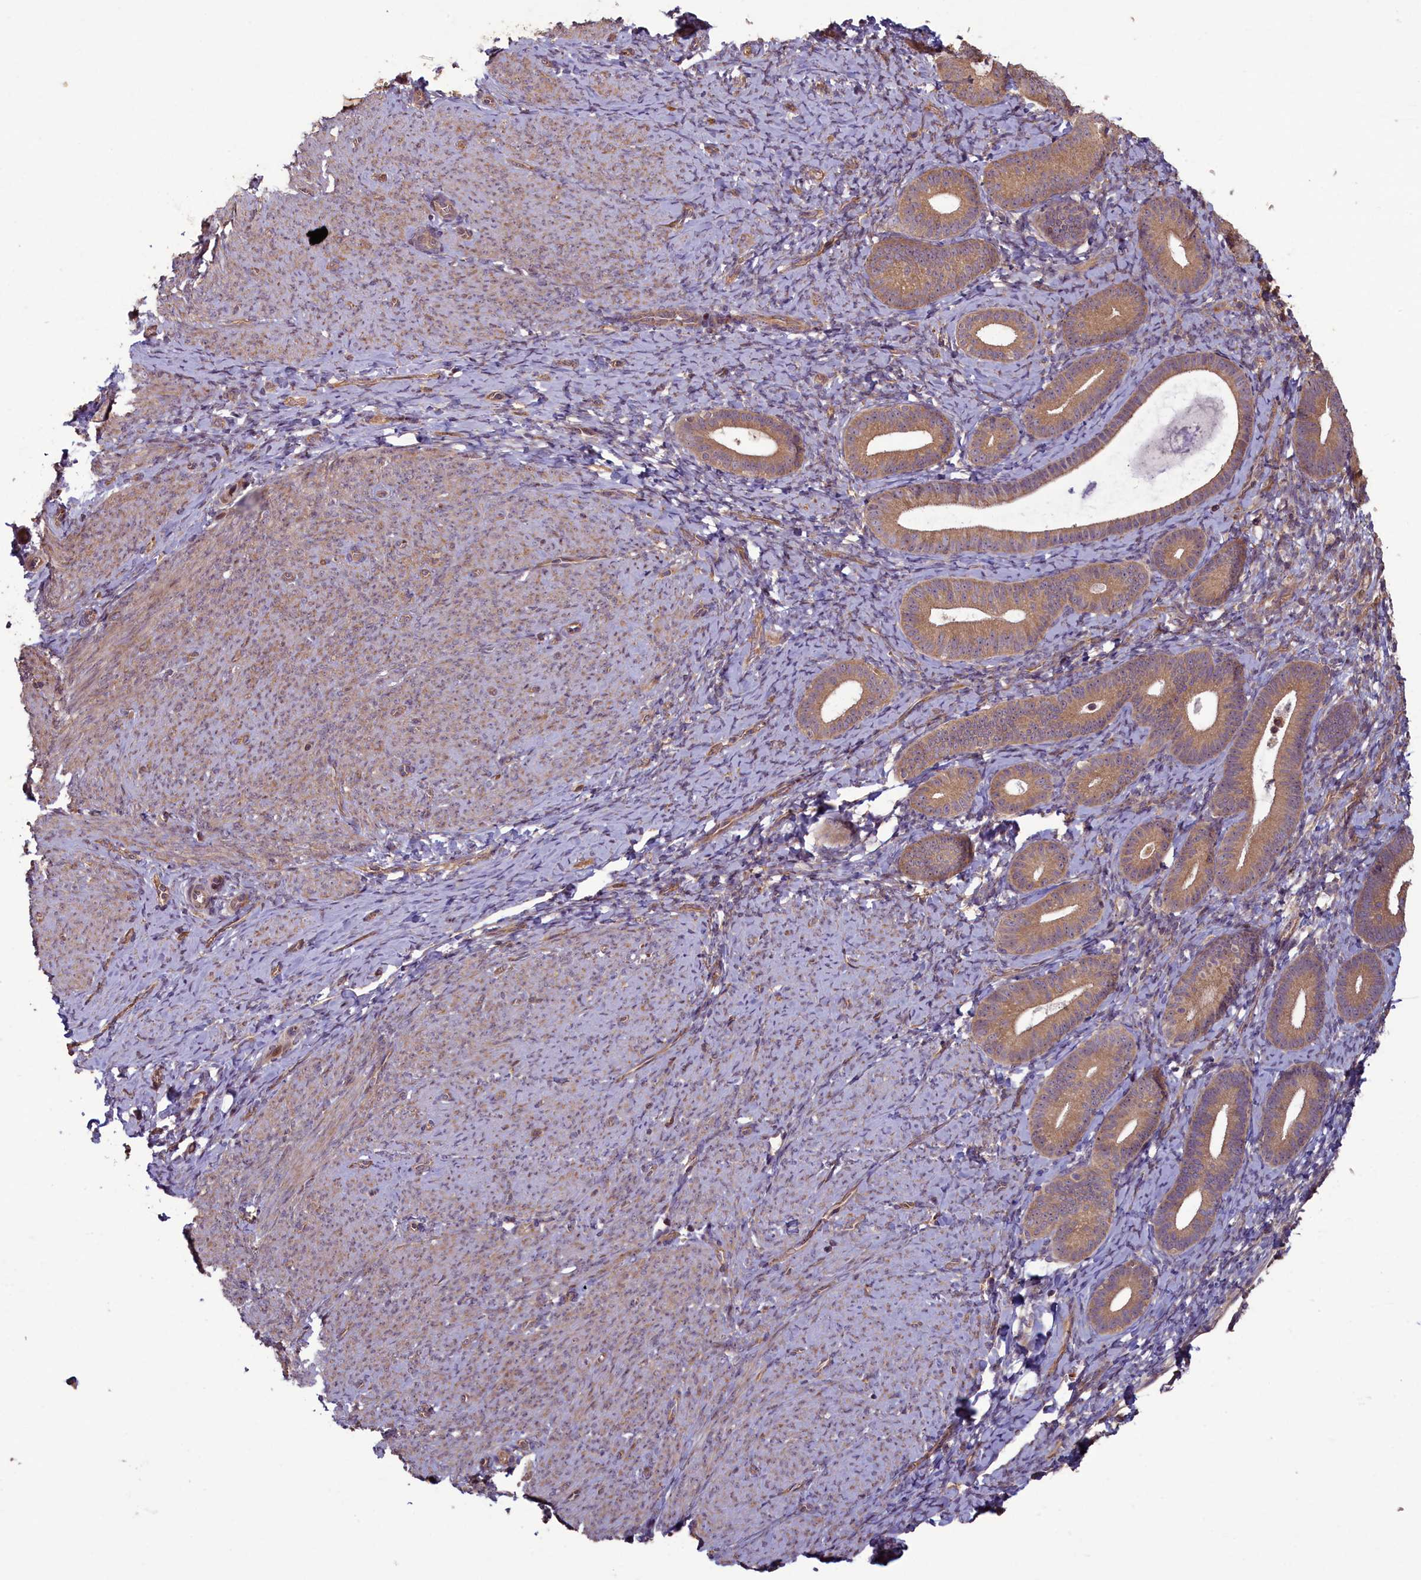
{"staining": {"intensity": "weak", "quantity": "25%-75%", "location": "cytoplasmic/membranous"}, "tissue": "endometrium", "cell_type": "Cells in endometrial stroma", "image_type": "normal", "snomed": [{"axis": "morphology", "description": "Normal tissue, NOS"}, {"axis": "topography", "description": "Endometrium"}], "caption": "Normal endometrium shows weak cytoplasmic/membranous positivity in approximately 25%-75% of cells in endometrial stroma The staining was performed using DAB (3,3'-diaminobenzidine) to visualize the protein expression in brown, while the nuclei were stained in blue with hematoxylin (Magnification: 20x)..", "gene": "CIAO2B", "patient": {"sex": "female", "age": 65}}